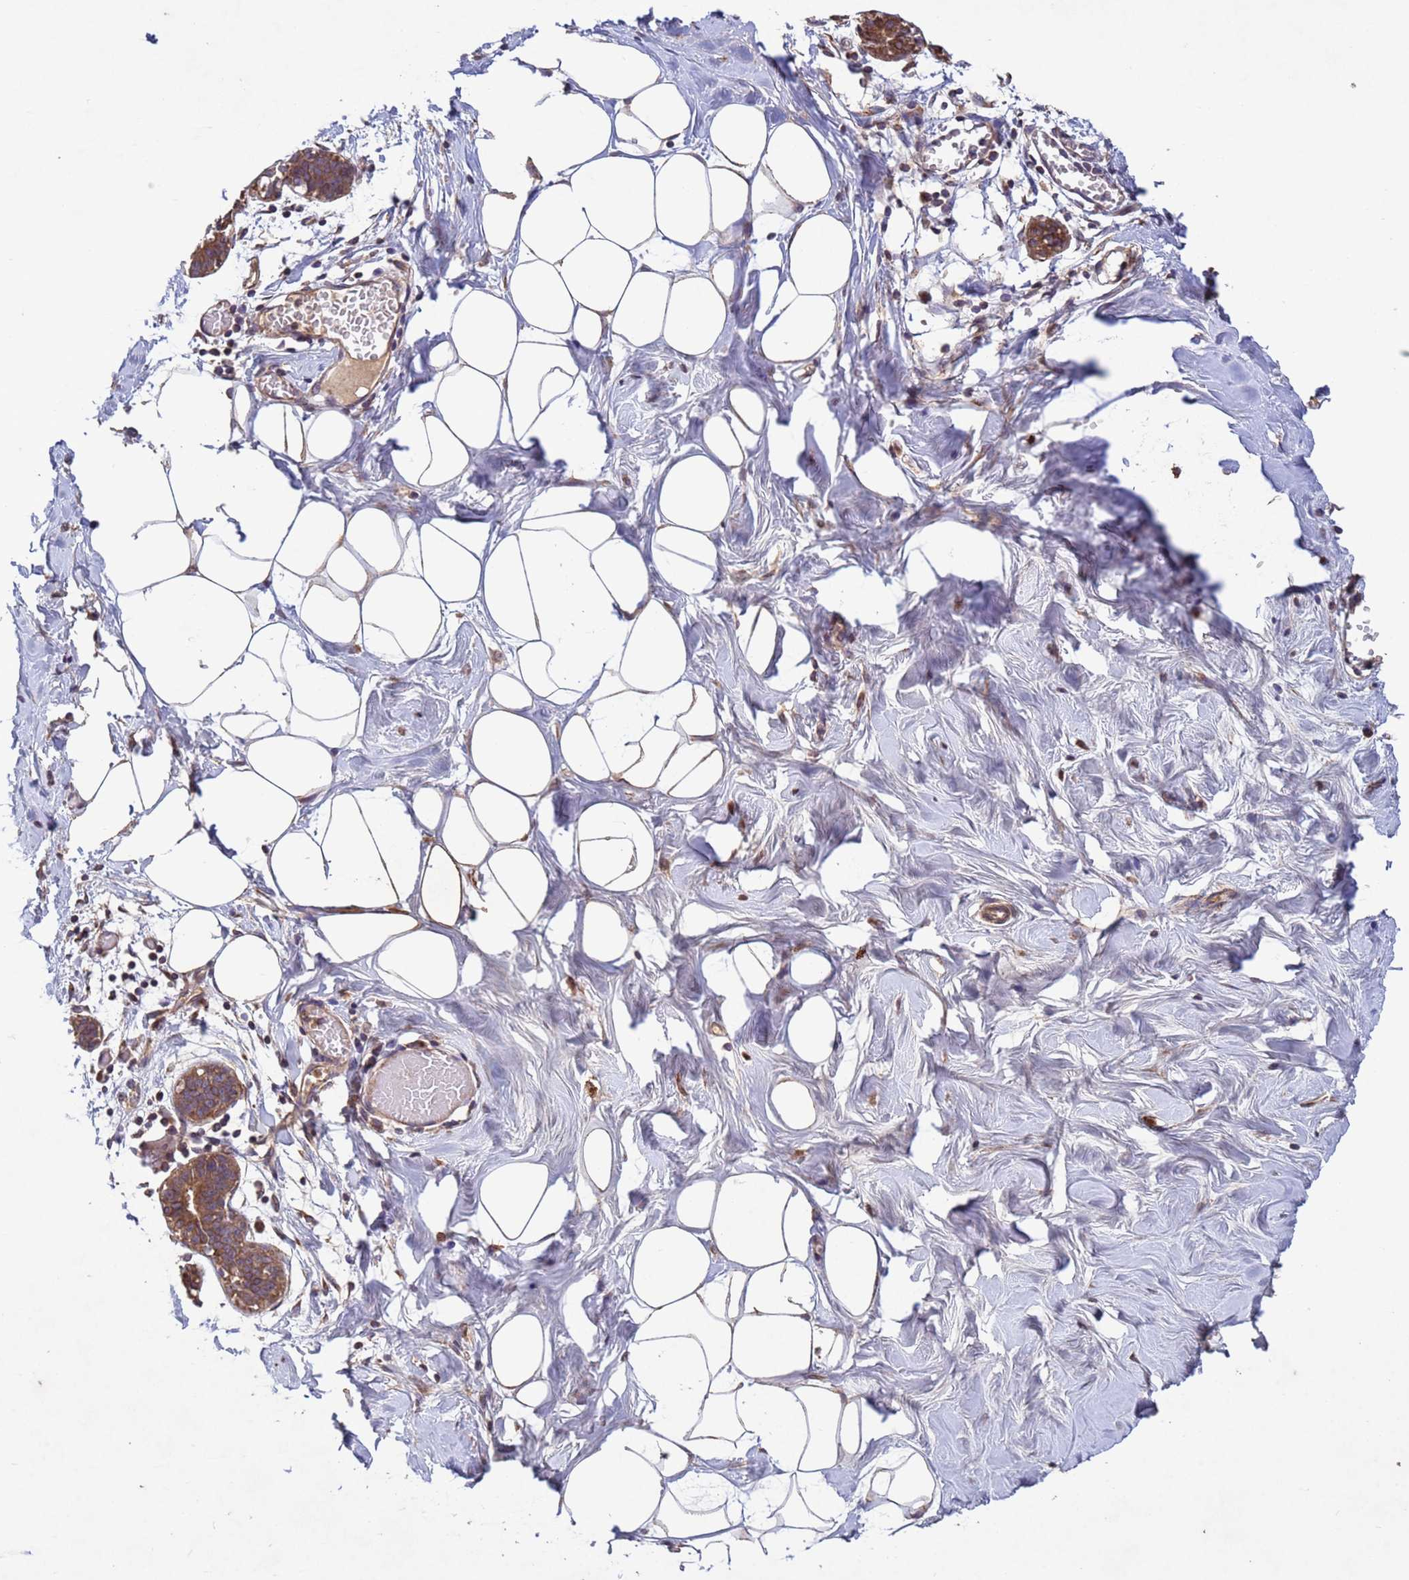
{"staining": {"intensity": "negative", "quantity": "none", "location": "none"}, "tissue": "breast", "cell_type": "Adipocytes", "image_type": "normal", "snomed": [{"axis": "morphology", "description": "Normal tissue, NOS"}, {"axis": "topography", "description": "Breast"}], "caption": "This histopathology image is of unremarkable breast stained with IHC to label a protein in brown with the nuclei are counter-stained blue. There is no staining in adipocytes. (Immunohistochemistry (ihc), brightfield microscopy, high magnification).", "gene": "FASTKD1", "patient": {"sex": "female", "age": 27}}